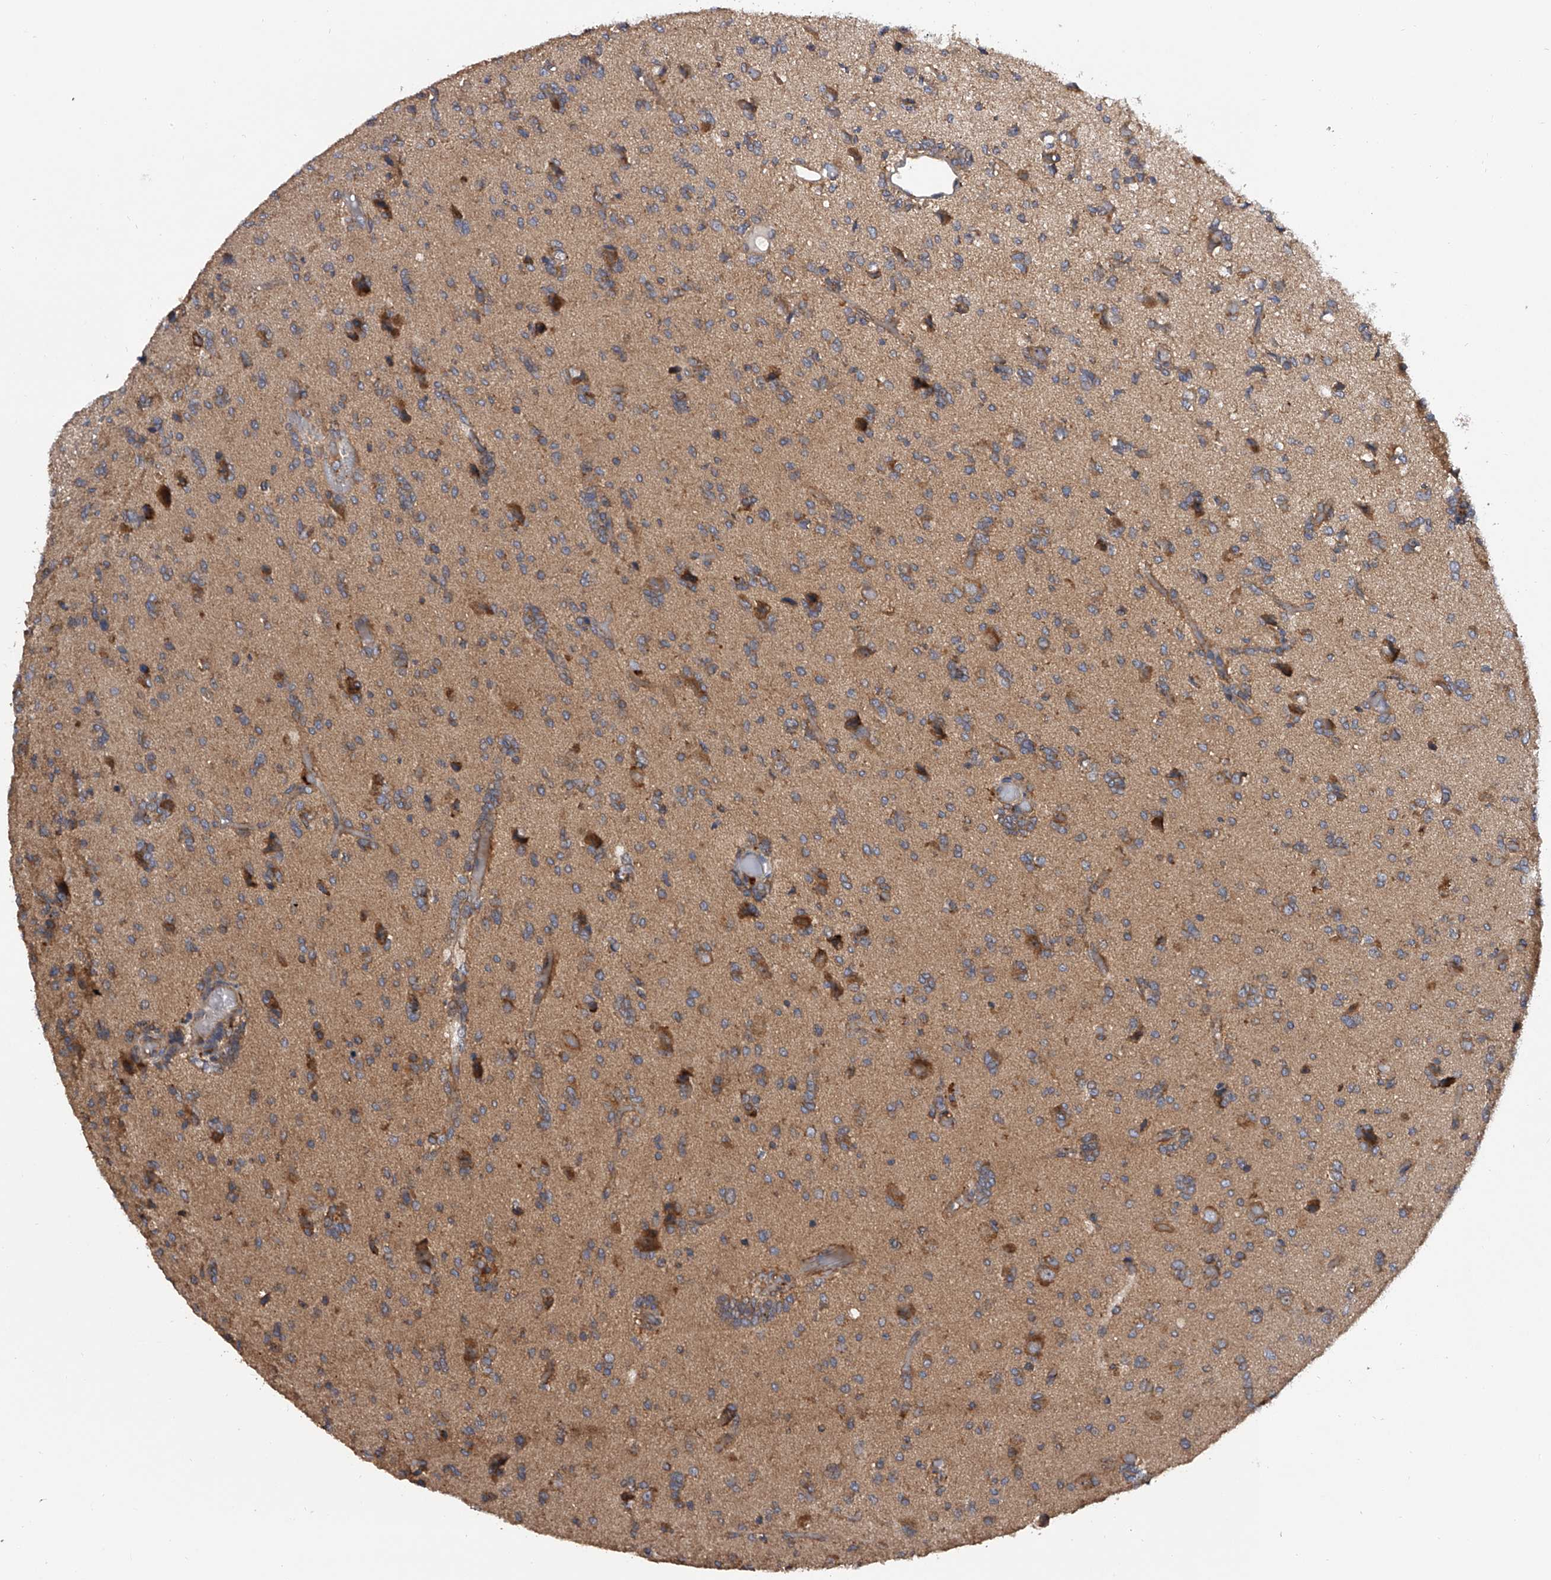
{"staining": {"intensity": "weak", "quantity": ">75%", "location": "cytoplasmic/membranous"}, "tissue": "glioma", "cell_type": "Tumor cells", "image_type": "cancer", "snomed": [{"axis": "morphology", "description": "Glioma, malignant, High grade"}, {"axis": "topography", "description": "Brain"}], "caption": "An image showing weak cytoplasmic/membranous positivity in approximately >75% of tumor cells in glioma, as visualized by brown immunohistochemical staining.", "gene": "EXOC4", "patient": {"sex": "female", "age": 59}}